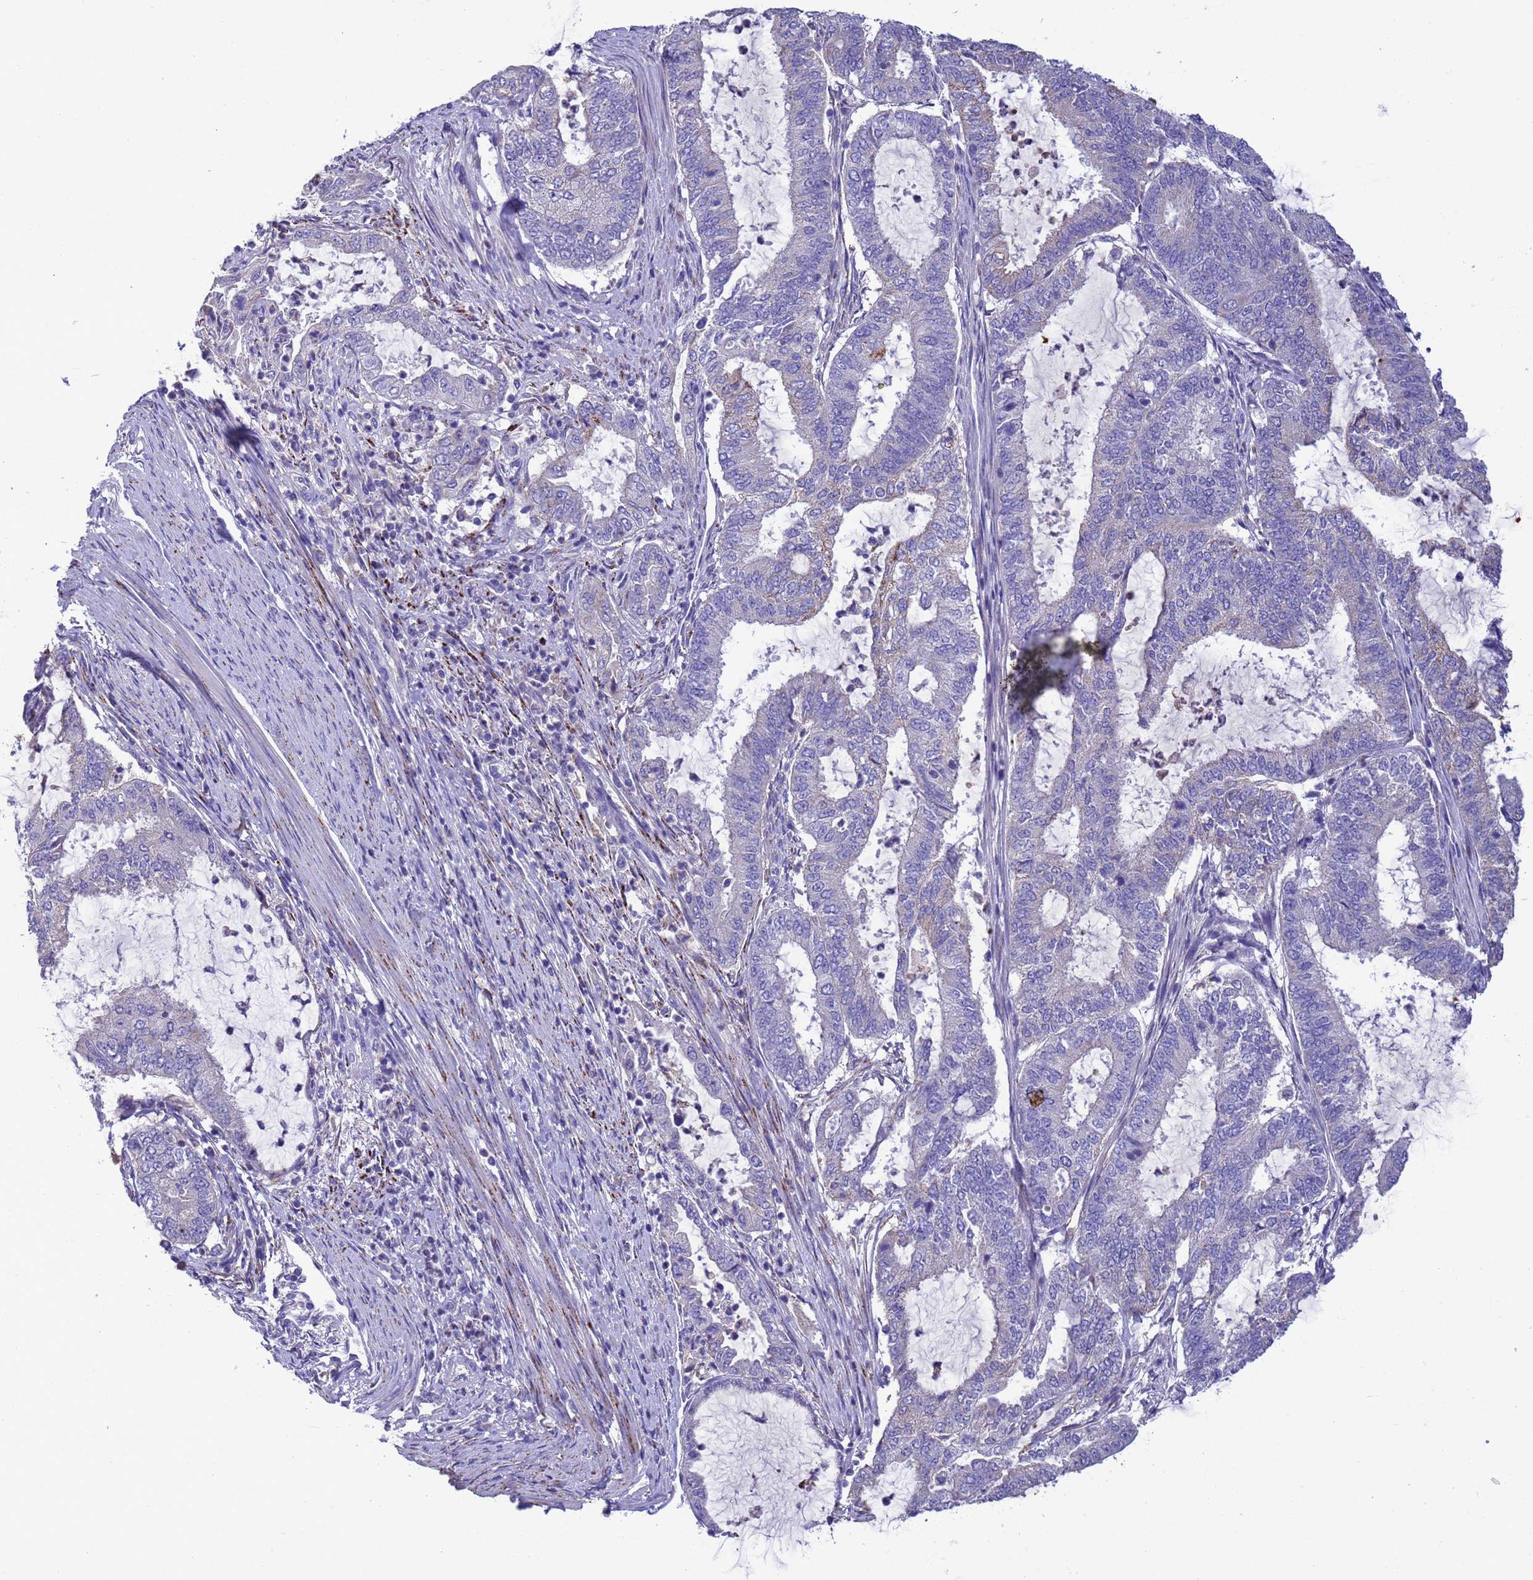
{"staining": {"intensity": "weak", "quantity": "<25%", "location": "cytoplasmic/membranous"}, "tissue": "endometrial cancer", "cell_type": "Tumor cells", "image_type": "cancer", "snomed": [{"axis": "morphology", "description": "Adenocarcinoma, NOS"}, {"axis": "topography", "description": "Endometrium"}], "caption": "The image exhibits no significant expression in tumor cells of adenocarcinoma (endometrial).", "gene": "SLC24A3", "patient": {"sex": "female", "age": 51}}